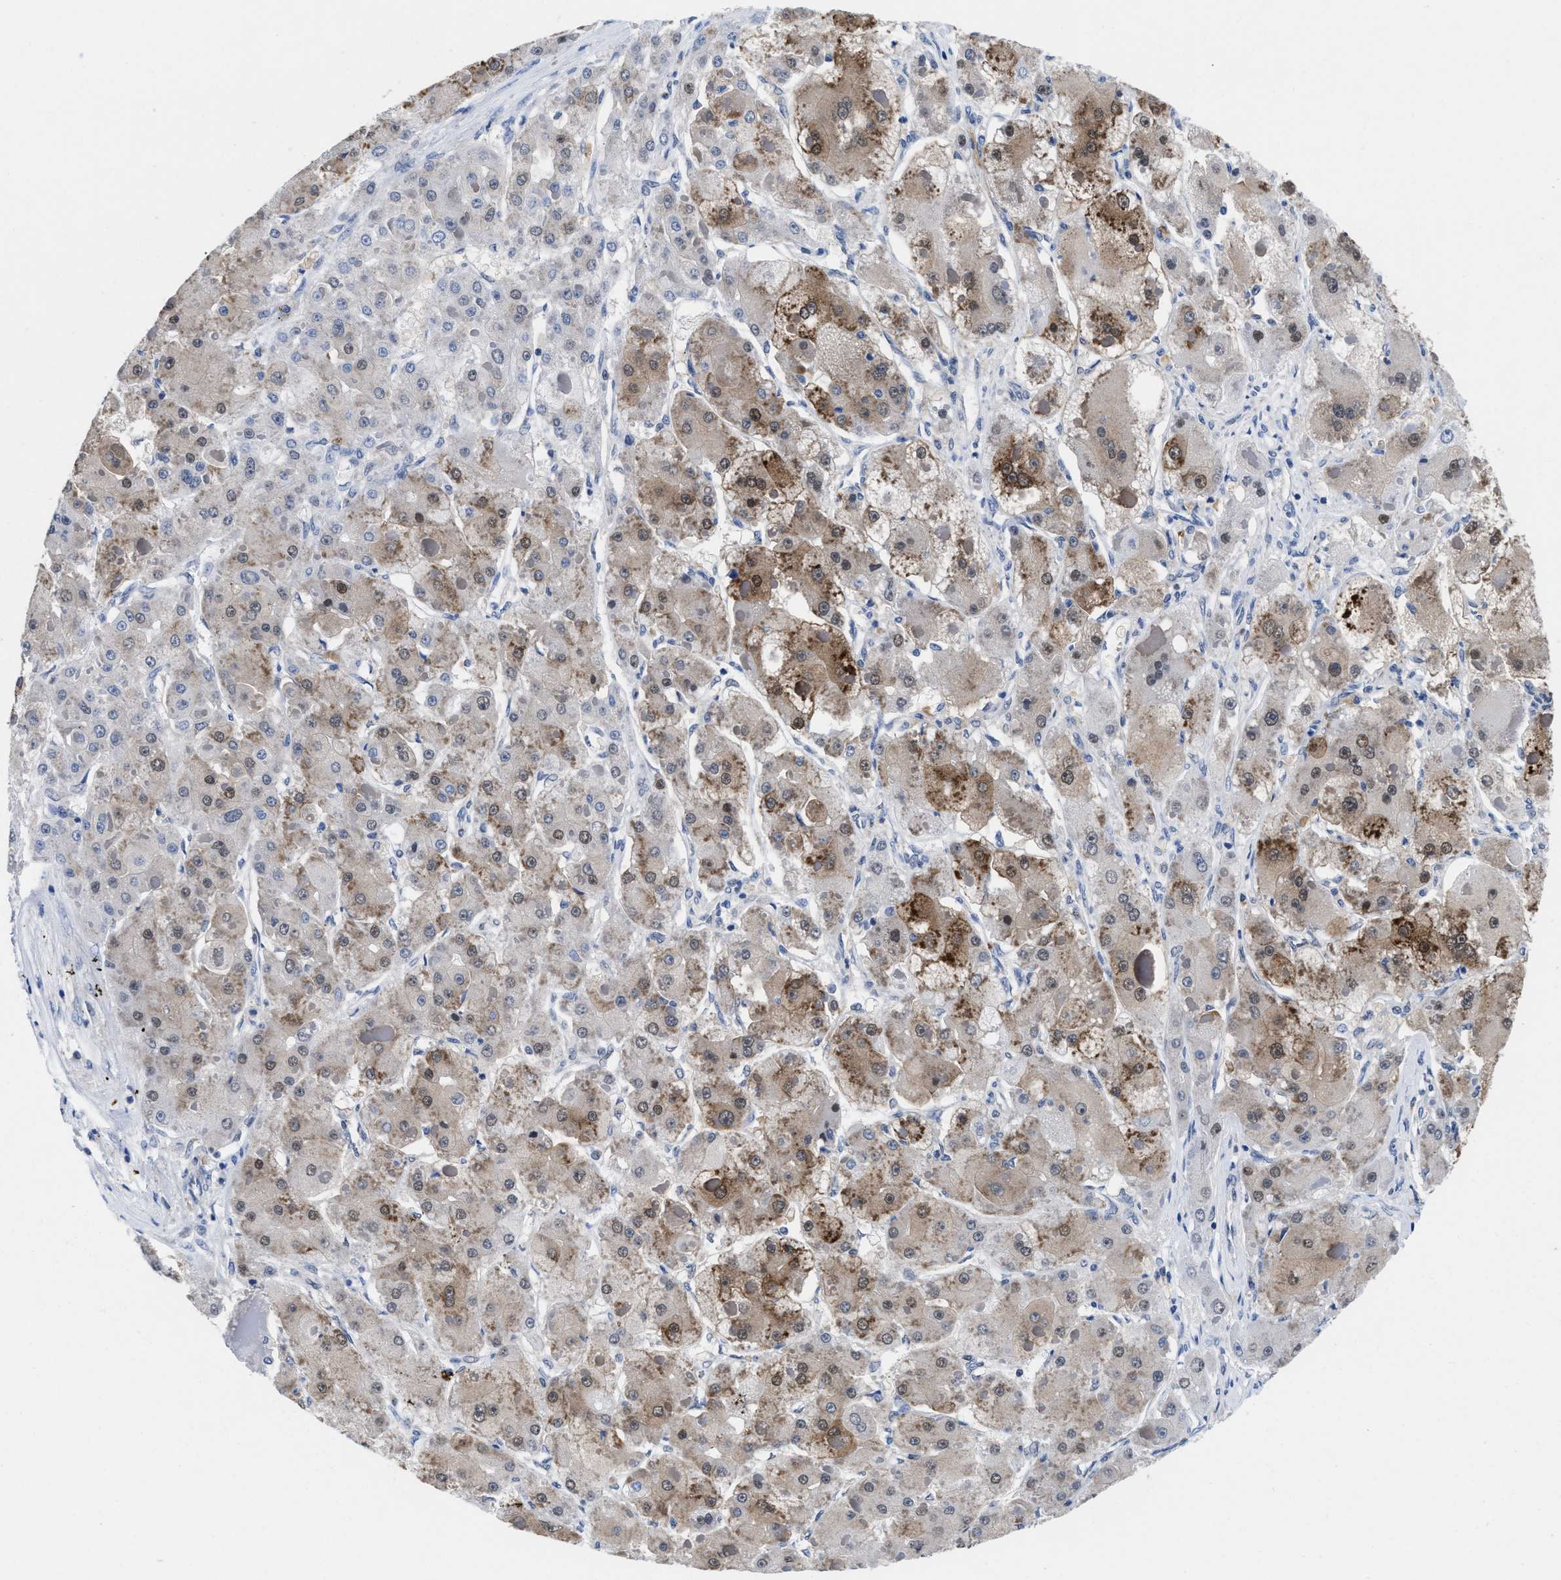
{"staining": {"intensity": "moderate", "quantity": ">75%", "location": "cytoplasmic/membranous"}, "tissue": "liver cancer", "cell_type": "Tumor cells", "image_type": "cancer", "snomed": [{"axis": "morphology", "description": "Carcinoma, Hepatocellular, NOS"}, {"axis": "topography", "description": "Liver"}], "caption": "The photomicrograph exhibits a brown stain indicating the presence of a protein in the cytoplasmic/membranous of tumor cells in liver cancer.", "gene": "ACLY", "patient": {"sex": "female", "age": 73}}